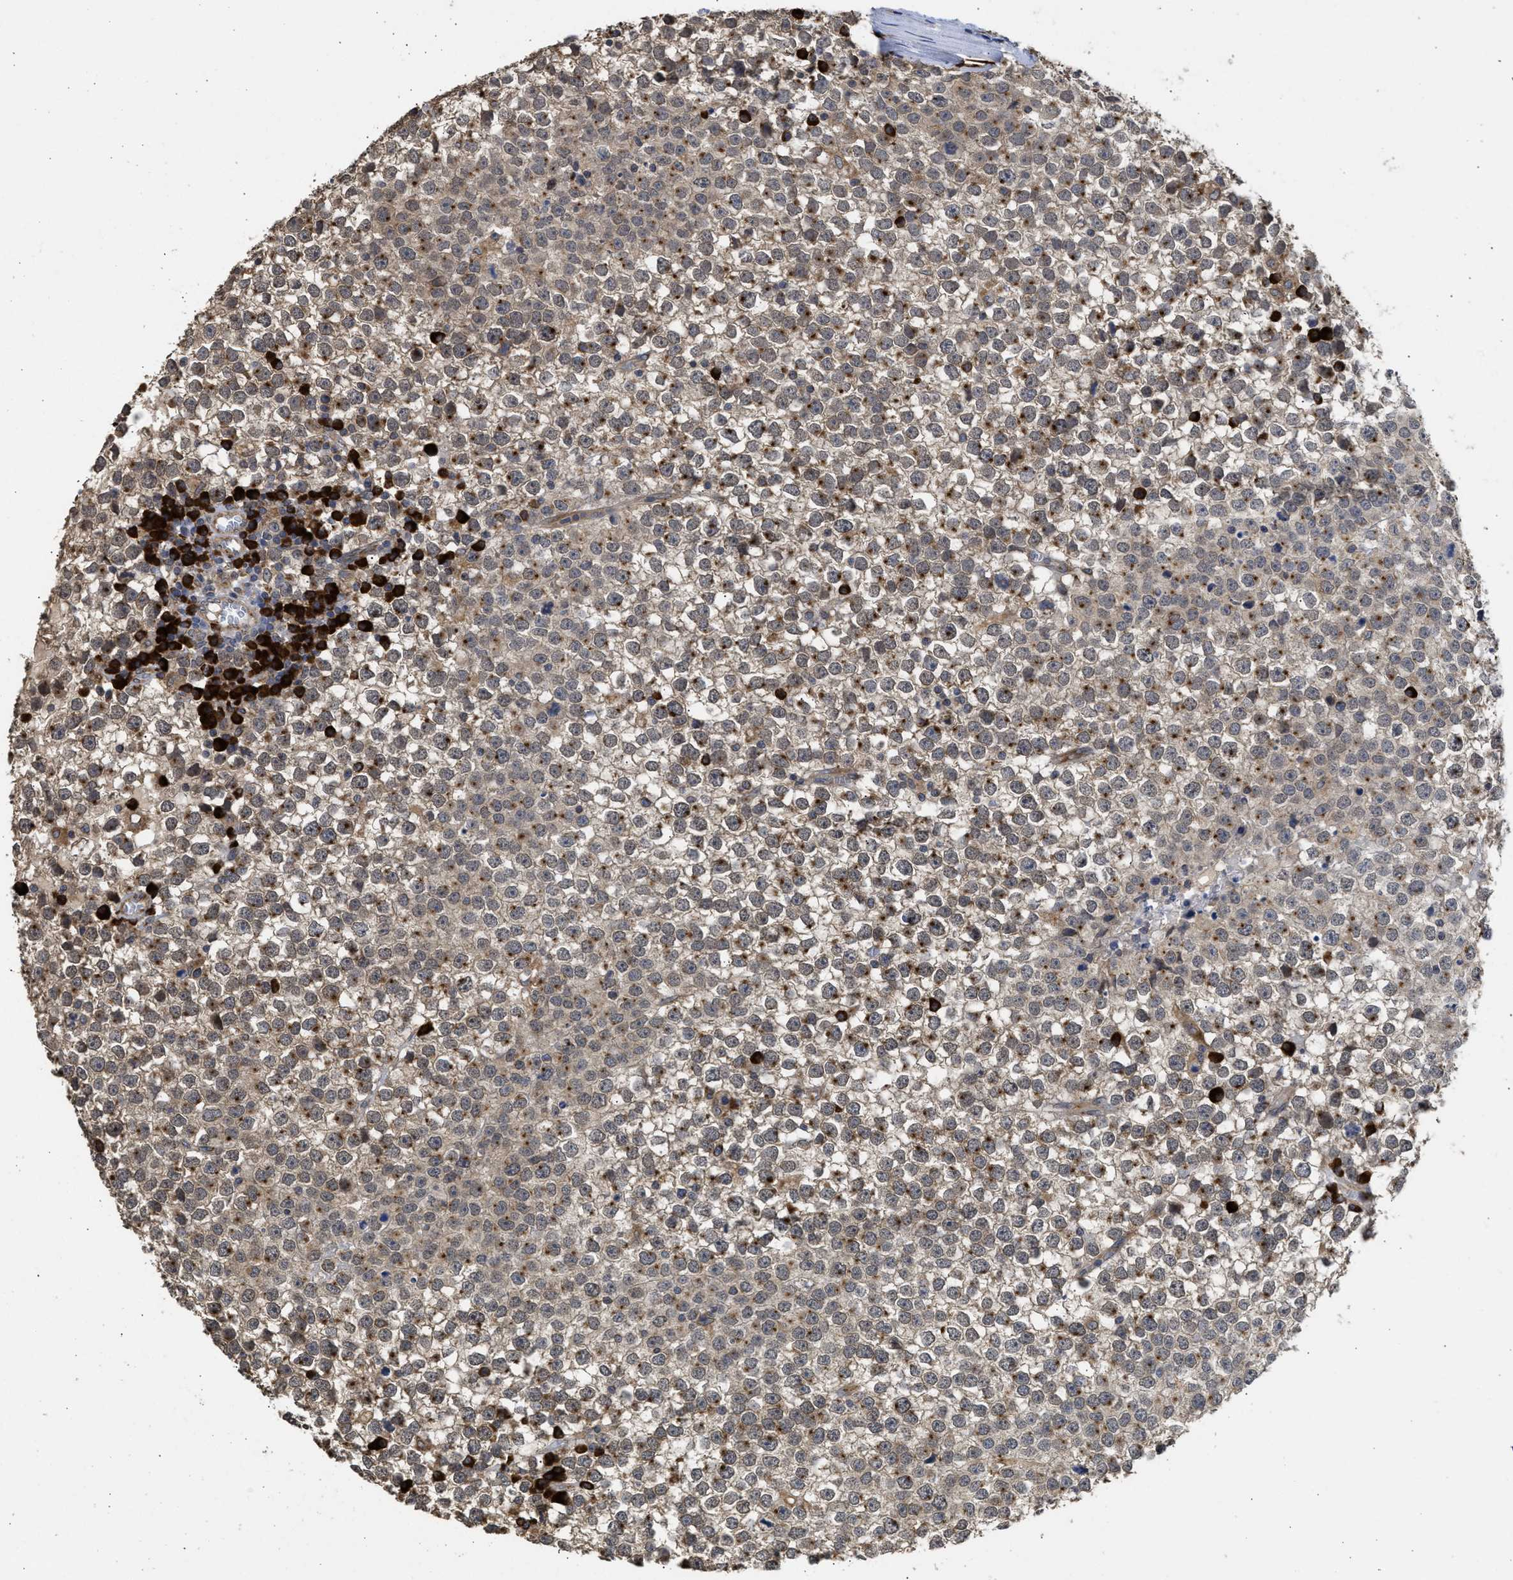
{"staining": {"intensity": "moderate", "quantity": "25%-75%", "location": "cytoplasmic/membranous"}, "tissue": "testis cancer", "cell_type": "Tumor cells", "image_type": "cancer", "snomed": [{"axis": "morphology", "description": "Seminoma, NOS"}, {"axis": "topography", "description": "Testis"}], "caption": "There is medium levels of moderate cytoplasmic/membranous expression in tumor cells of testis cancer, as demonstrated by immunohistochemical staining (brown color).", "gene": "DNAJC1", "patient": {"sex": "male", "age": 65}}